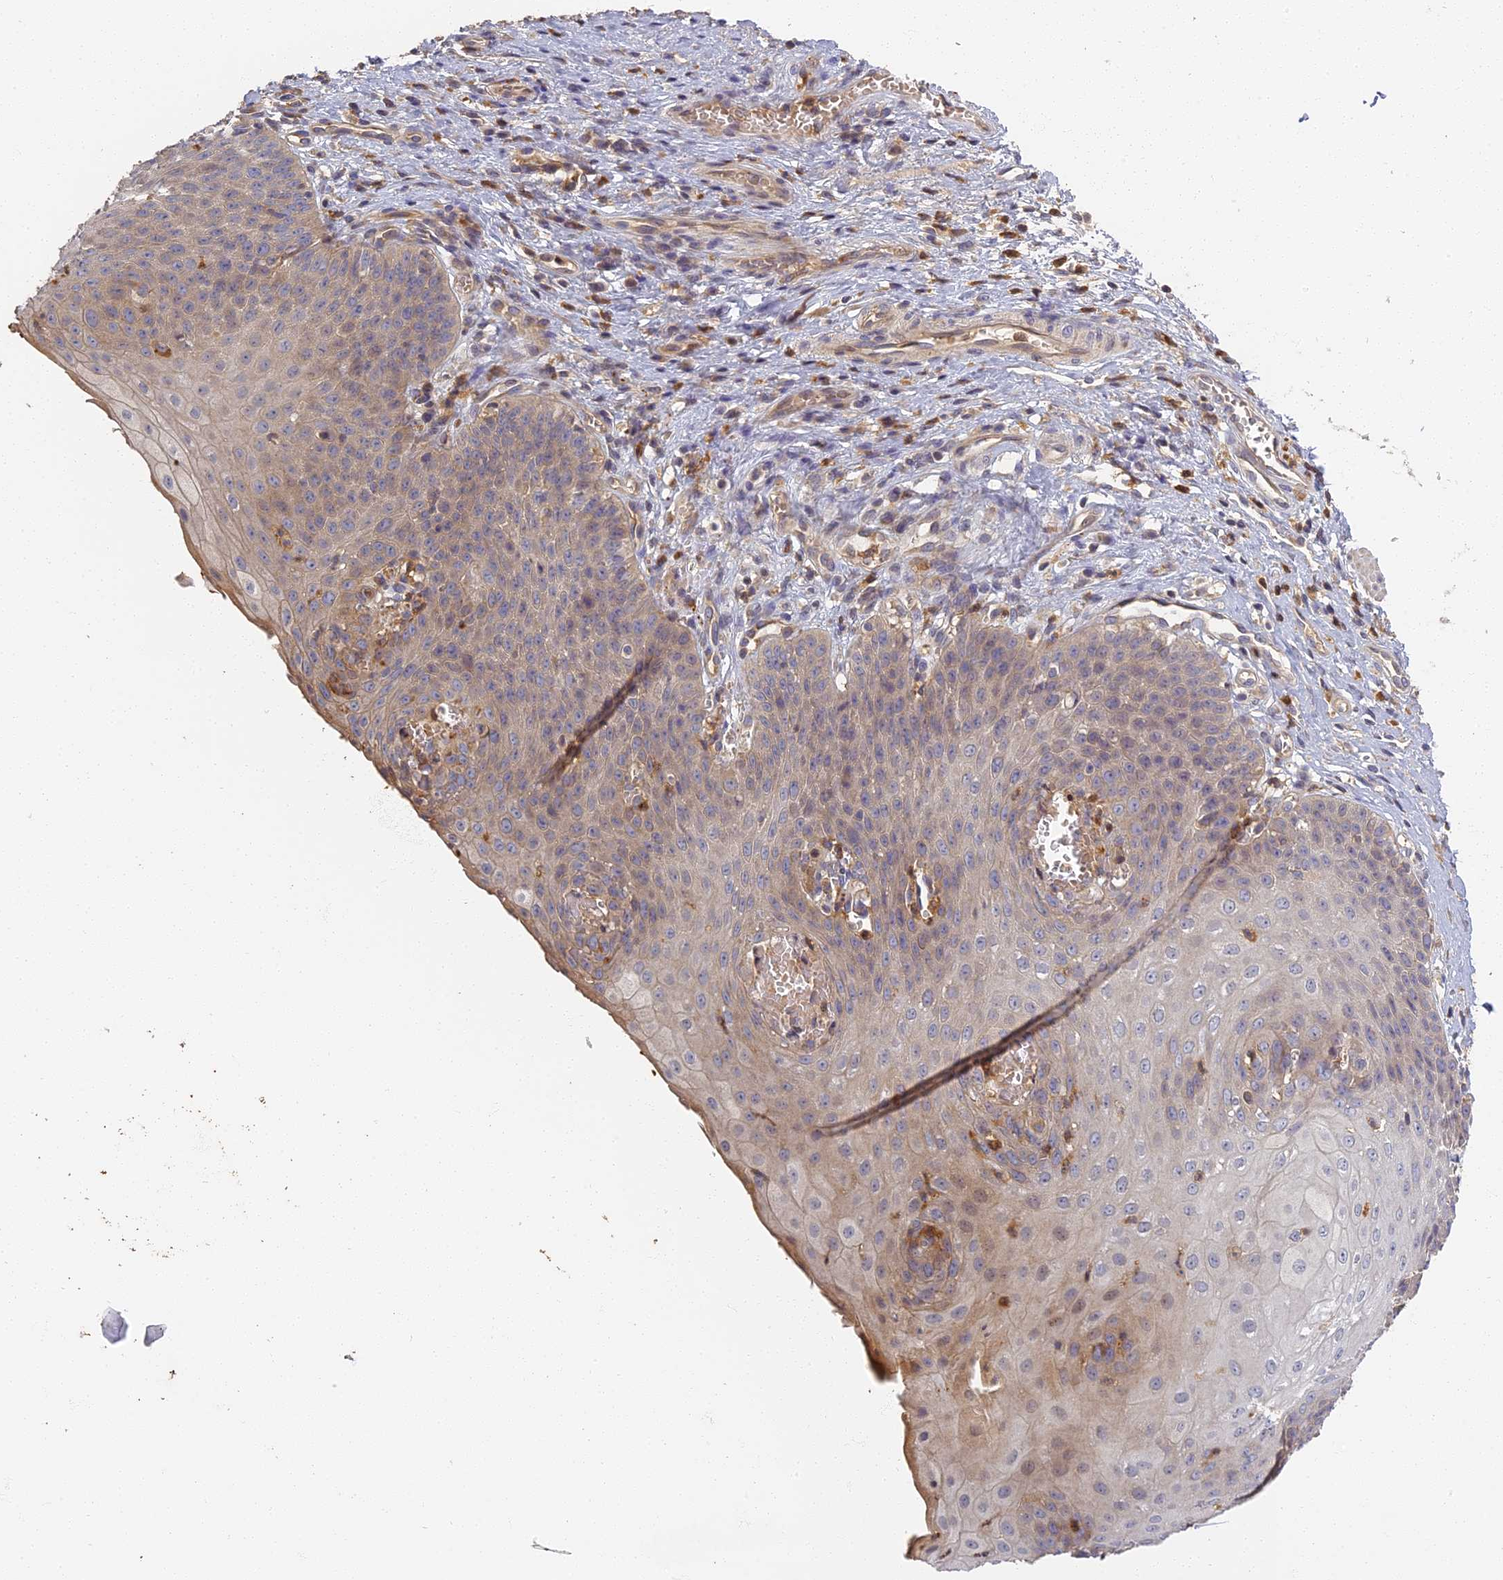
{"staining": {"intensity": "weak", "quantity": "25%-75%", "location": "cytoplasmic/membranous"}, "tissue": "esophagus", "cell_type": "Squamous epithelial cells", "image_type": "normal", "snomed": [{"axis": "morphology", "description": "Normal tissue, NOS"}, {"axis": "topography", "description": "Esophagus"}], "caption": "Protein staining of benign esophagus shows weak cytoplasmic/membranous positivity in about 25%-75% of squamous epithelial cells. The protein of interest is shown in brown color, while the nuclei are stained blue.", "gene": "AP4E1", "patient": {"sex": "male", "age": 71}}